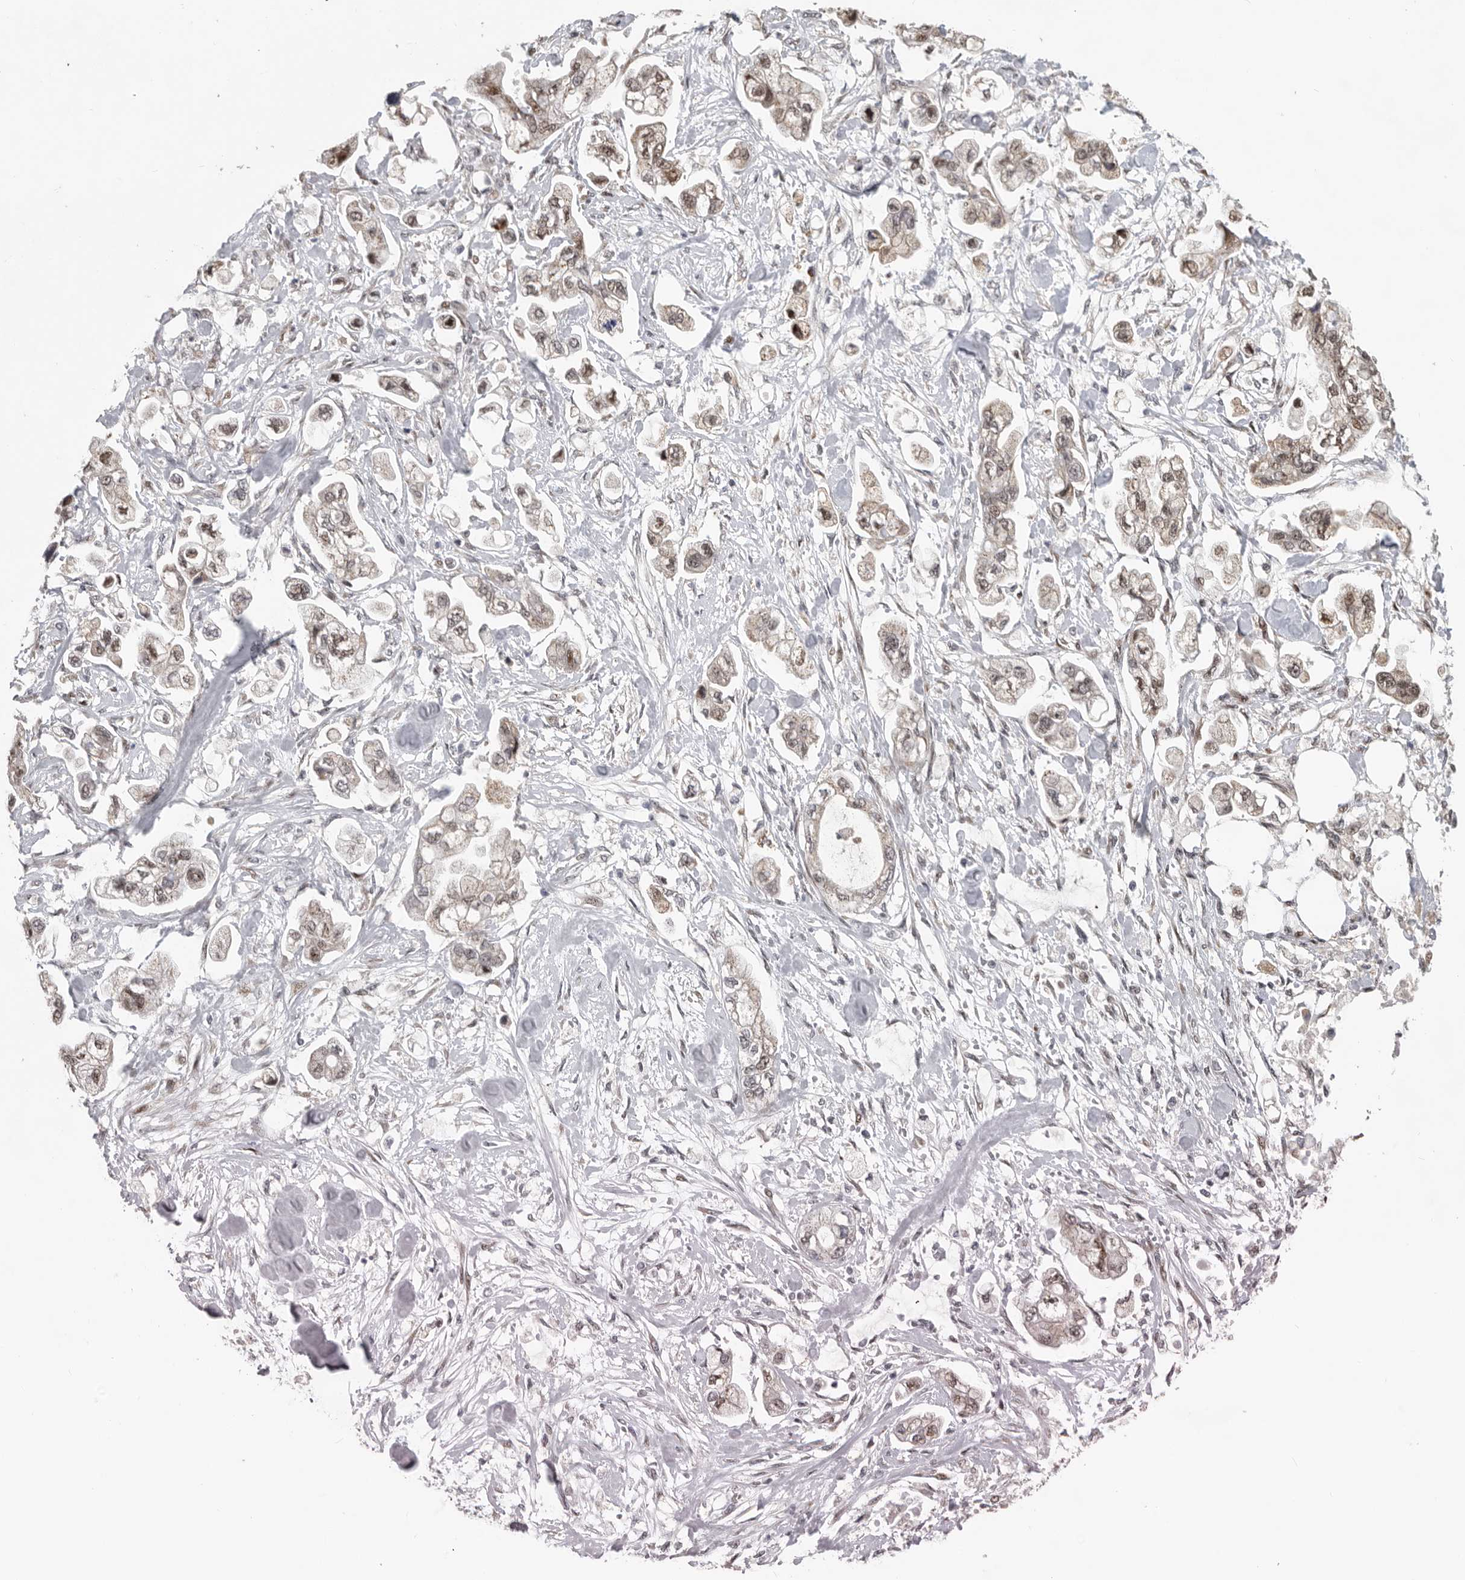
{"staining": {"intensity": "weak", "quantity": "25%-75%", "location": "cytoplasmic/membranous,nuclear"}, "tissue": "stomach cancer", "cell_type": "Tumor cells", "image_type": "cancer", "snomed": [{"axis": "morphology", "description": "Normal tissue, NOS"}, {"axis": "morphology", "description": "Adenocarcinoma, NOS"}, {"axis": "topography", "description": "Stomach"}], "caption": "Stomach cancer stained with a brown dye displays weak cytoplasmic/membranous and nuclear positive expression in about 25%-75% of tumor cells.", "gene": "PCMTD1", "patient": {"sex": "male", "age": 62}}